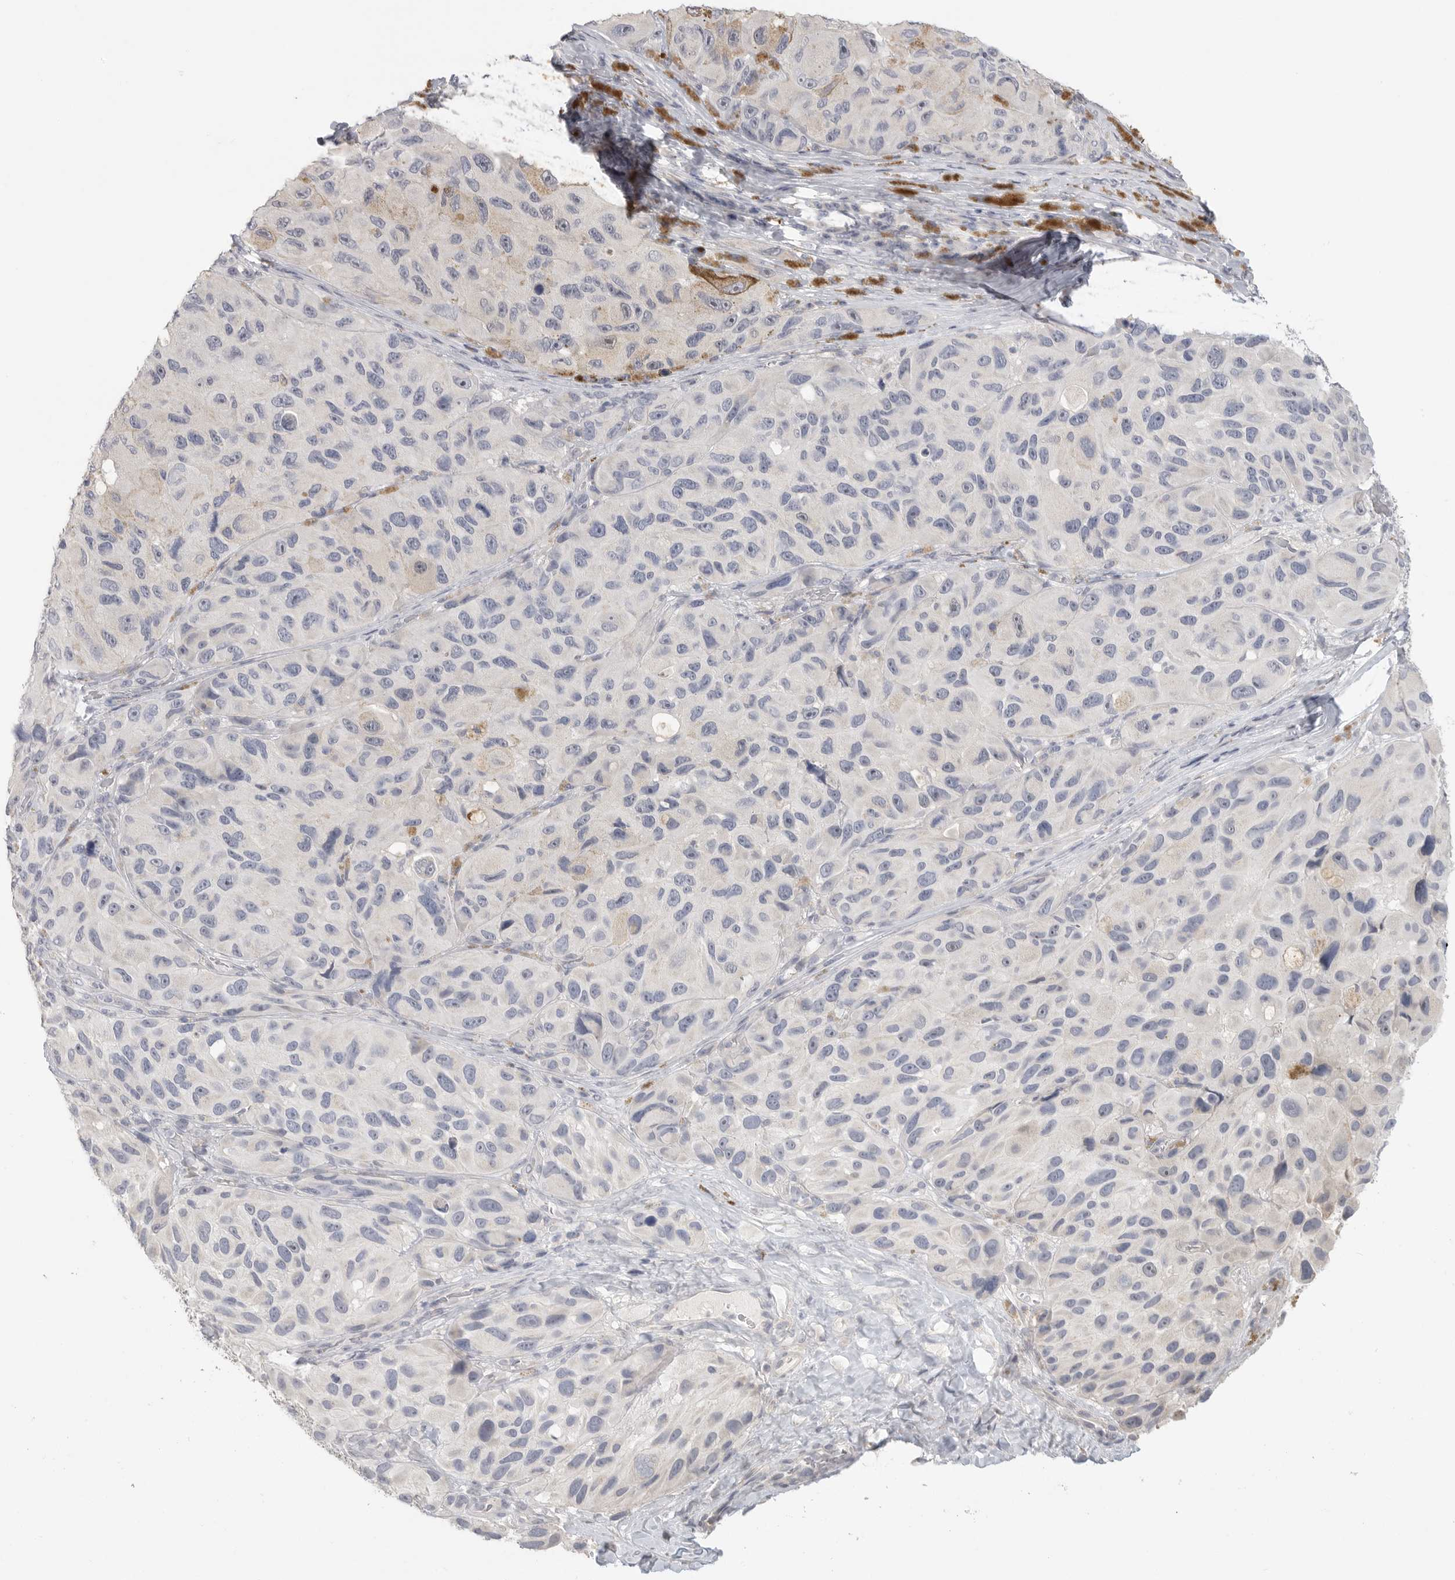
{"staining": {"intensity": "negative", "quantity": "none", "location": "none"}, "tissue": "melanoma", "cell_type": "Tumor cells", "image_type": "cancer", "snomed": [{"axis": "morphology", "description": "Malignant melanoma, NOS"}, {"axis": "topography", "description": "Skin"}], "caption": "Tumor cells show no significant expression in melanoma.", "gene": "FBN2", "patient": {"sex": "female", "age": 73}}